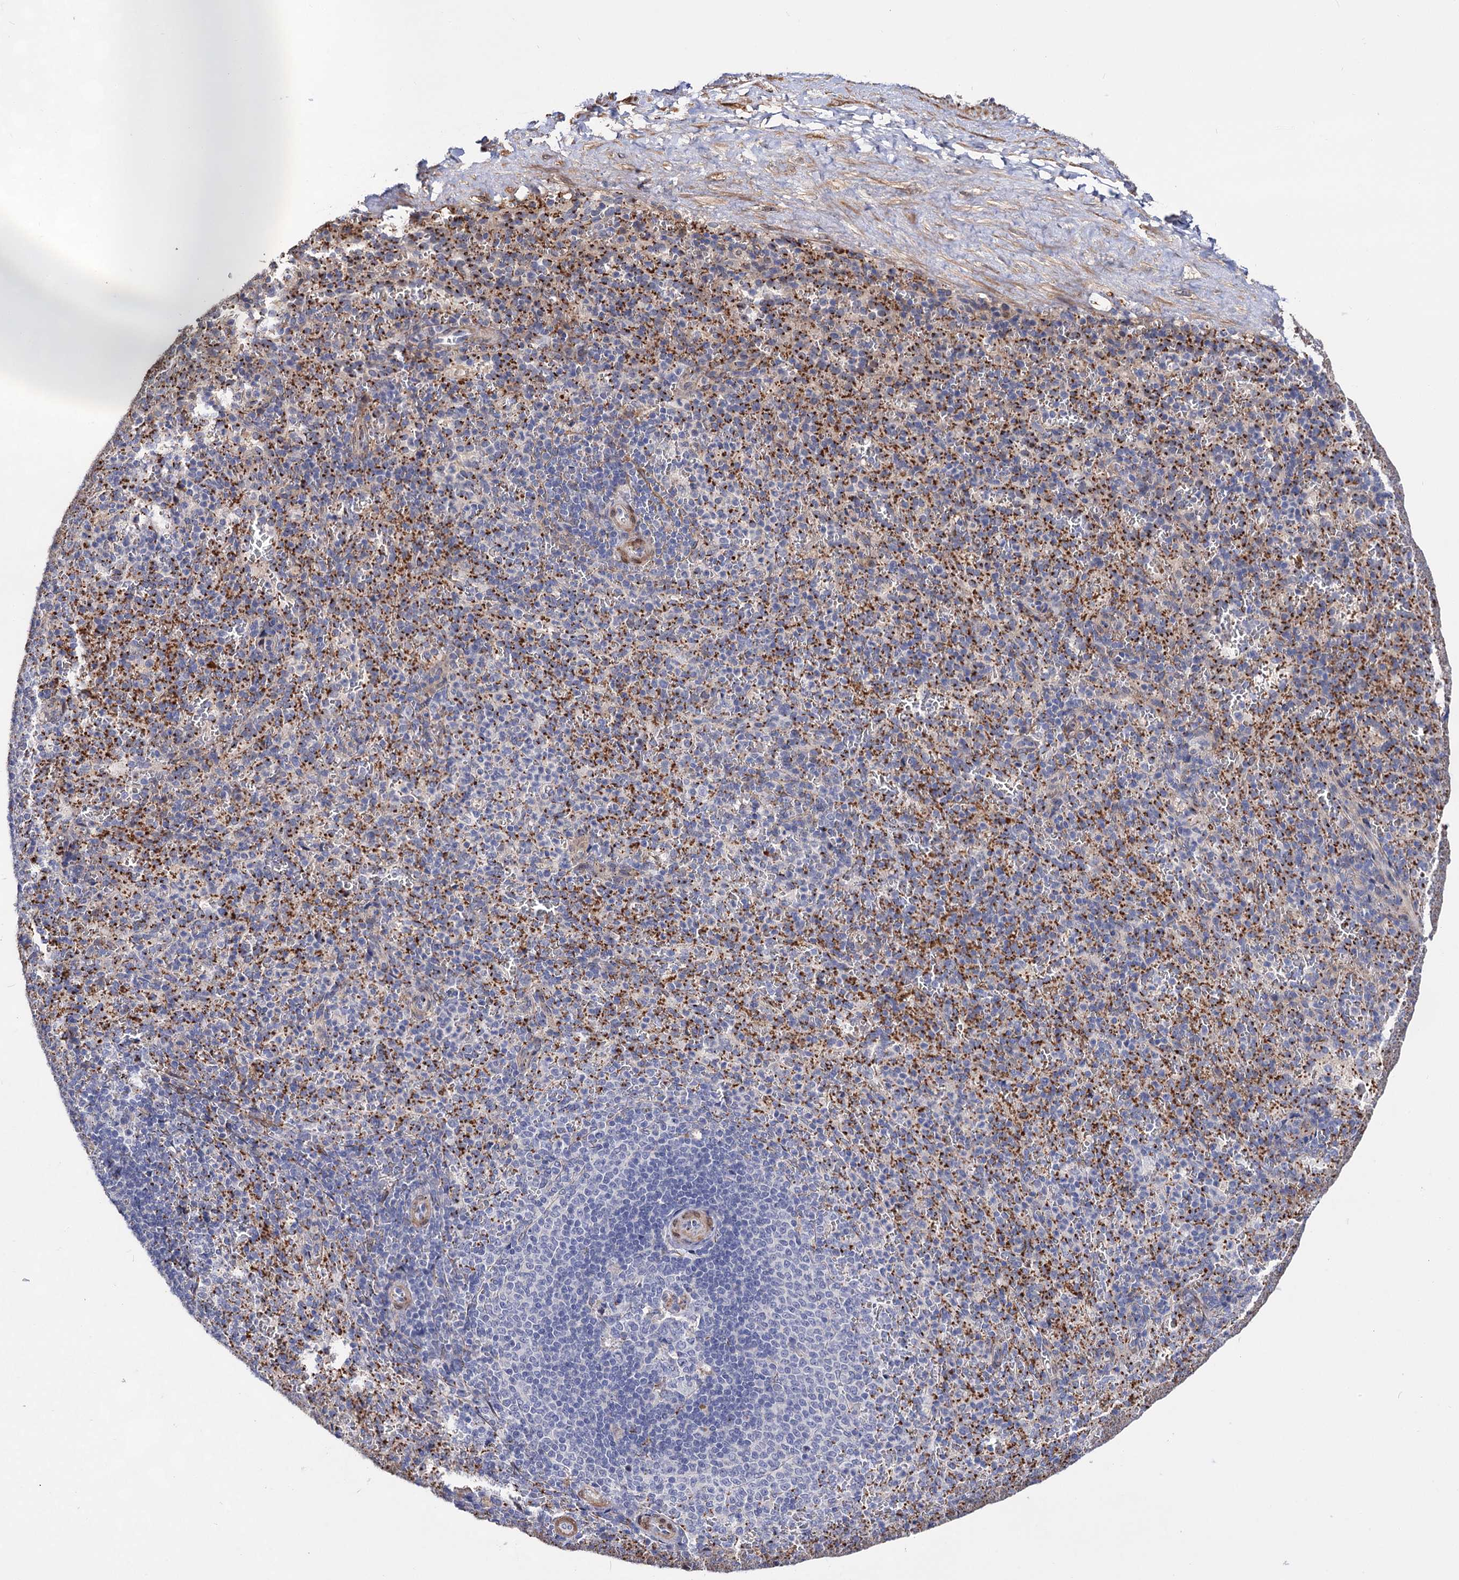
{"staining": {"intensity": "moderate", "quantity": "<25%", "location": "cytoplasmic/membranous"}, "tissue": "spleen", "cell_type": "Cells in red pulp", "image_type": "normal", "snomed": [{"axis": "morphology", "description": "Normal tissue, NOS"}, {"axis": "topography", "description": "Spleen"}], "caption": "Protein analysis of unremarkable spleen shows moderate cytoplasmic/membranous expression in approximately <25% of cells in red pulp. The staining was performed using DAB, with brown indicating positive protein expression. Nuclei are stained blue with hematoxylin.", "gene": "C11orf96", "patient": {"sex": "female", "age": 21}}